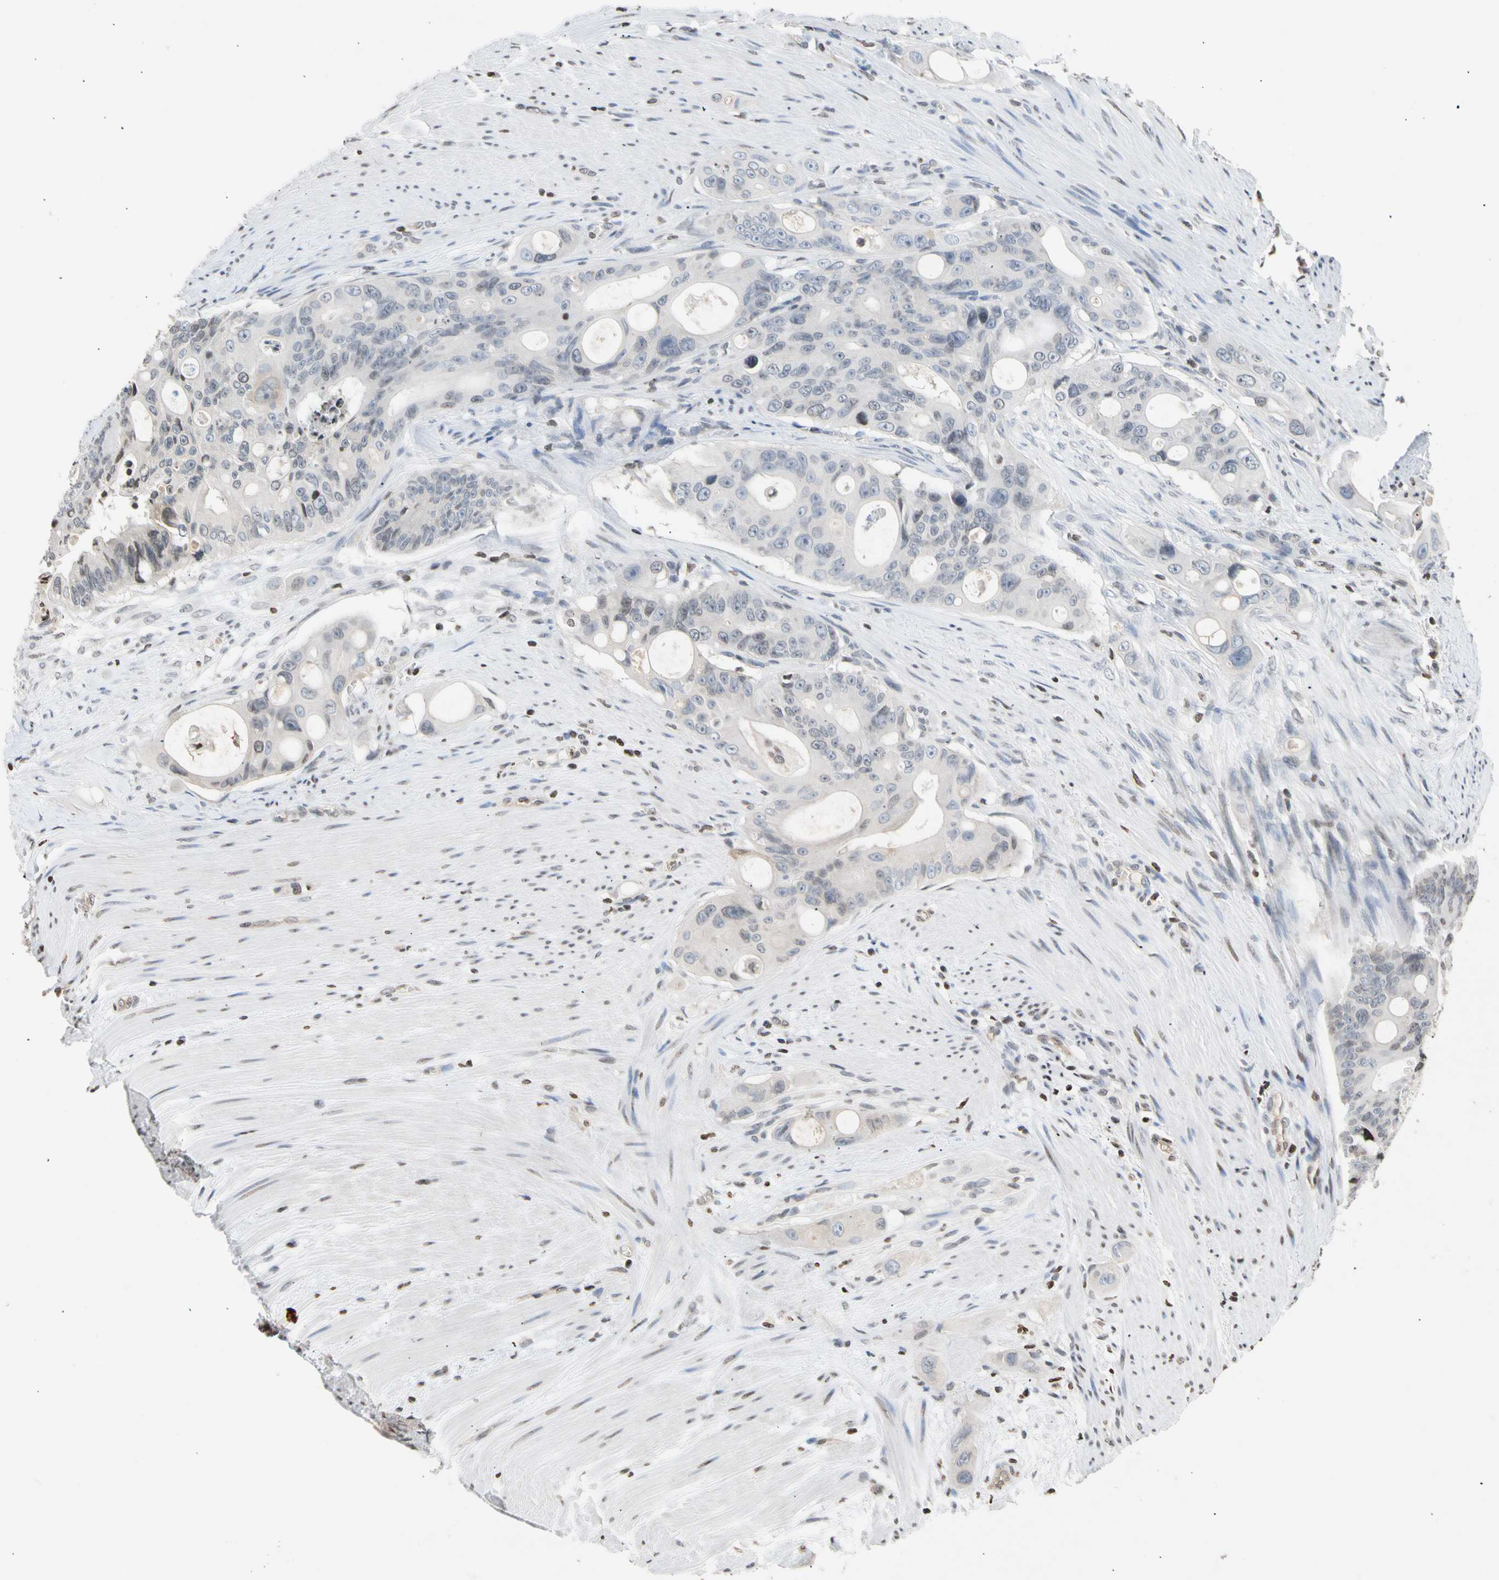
{"staining": {"intensity": "negative", "quantity": "none", "location": "none"}, "tissue": "colorectal cancer", "cell_type": "Tumor cells", "image_type": "cancer", "snomed": [{"axis": "morphology", "description": "Adenocarcinoma, NOS"}, {"axis": "topography", "description": "Colon"}], "caption": "IHC histopathology image of neoplastic tissue: human colorectal cancer (adenocarcinoma) stained with DAB reveals no significant protein staining in tumor cells.", "gene": "GPX4", "patient": {"sex": "female", "age": 57}}